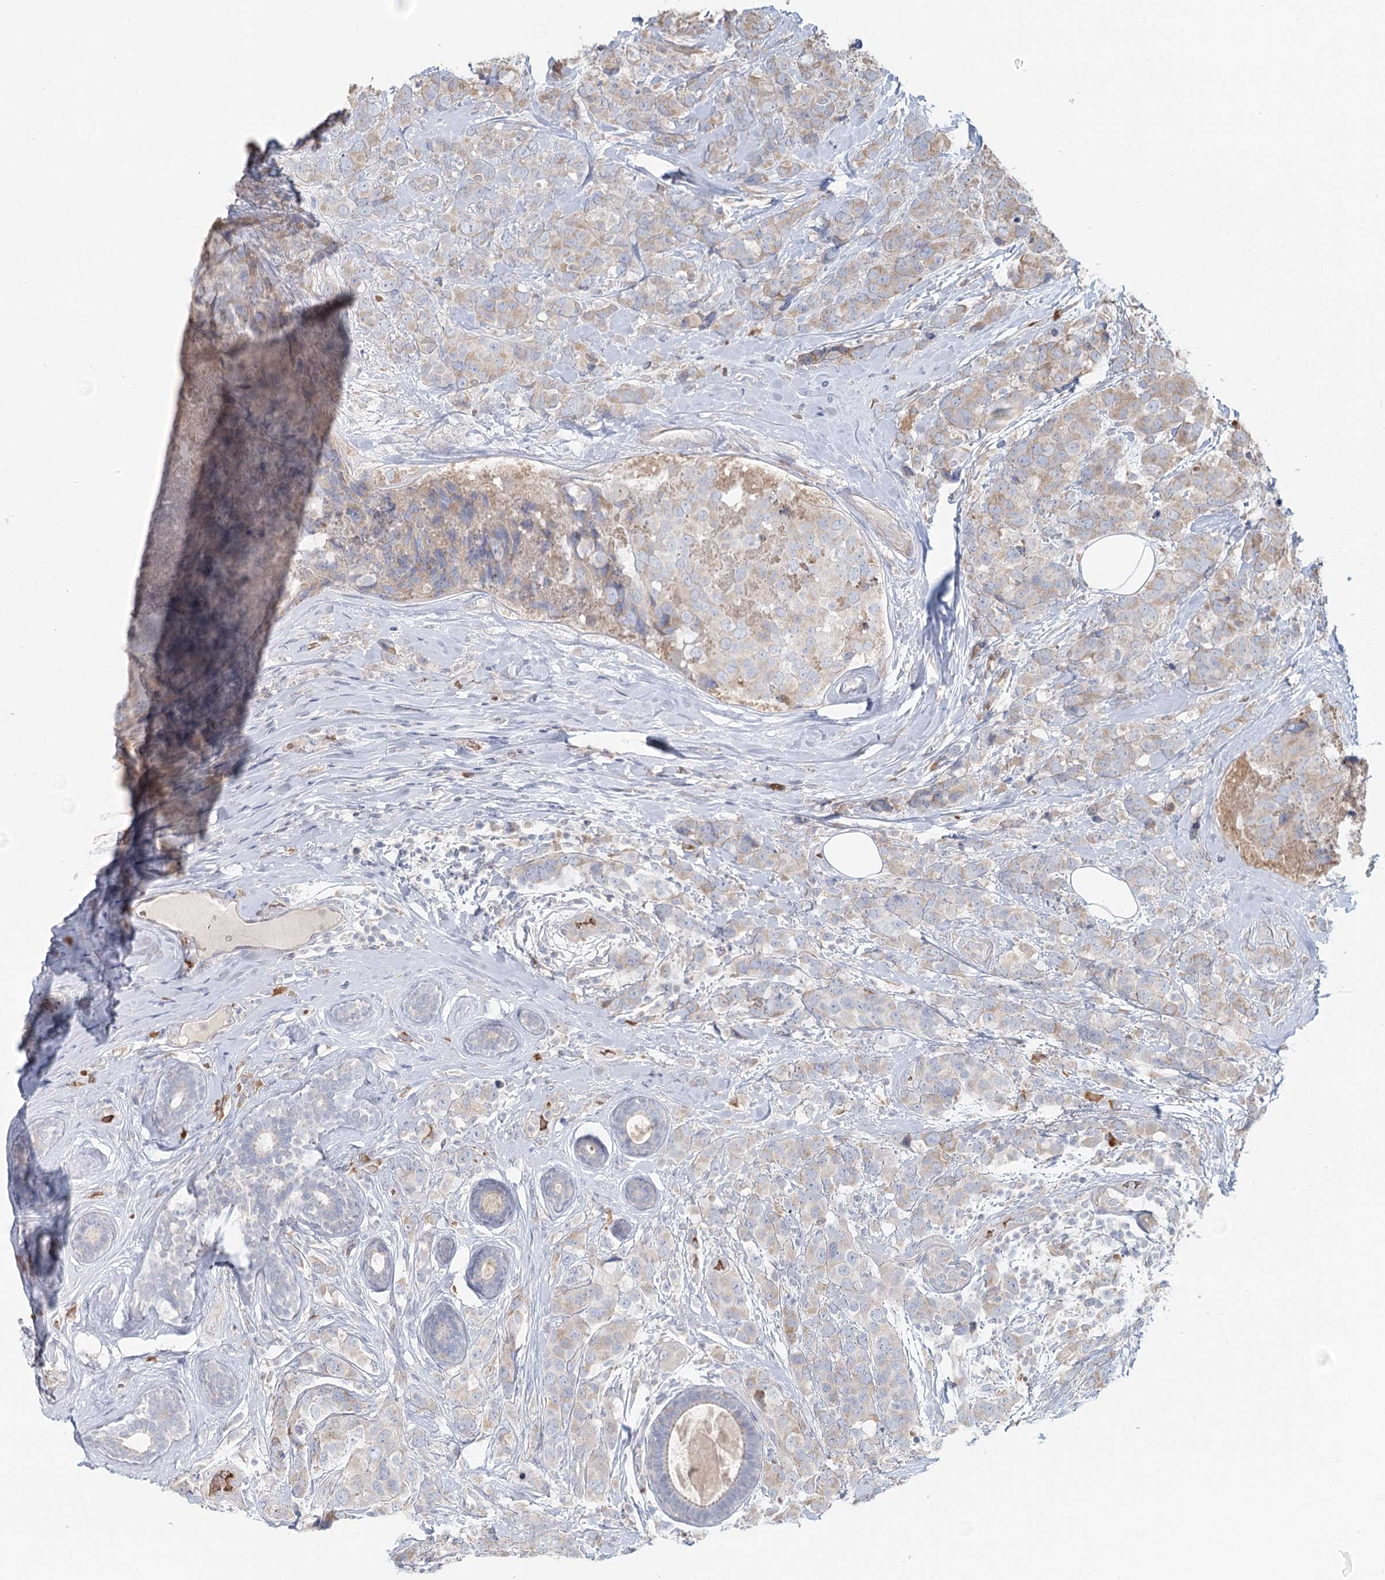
{"staining": {"intensity": "weak", "quantity": "<25%", "location": "cytoplasmic/membranous"}, "tissue": "breast cancer", "cell_type": "Tumor cells", "image_type": "cancer", "snomed": [{"axis": "morphology", "description": "Lobular carcinoma"}, {"axis": "topography", "description": "Breast"}], "caption": "An immunohistochemistry image of breast cancer is shown. There is no staining in tumor cells of breast cancer.", "gene": "ANKRD16", "patient": {"sex": "female", "age": 59}}